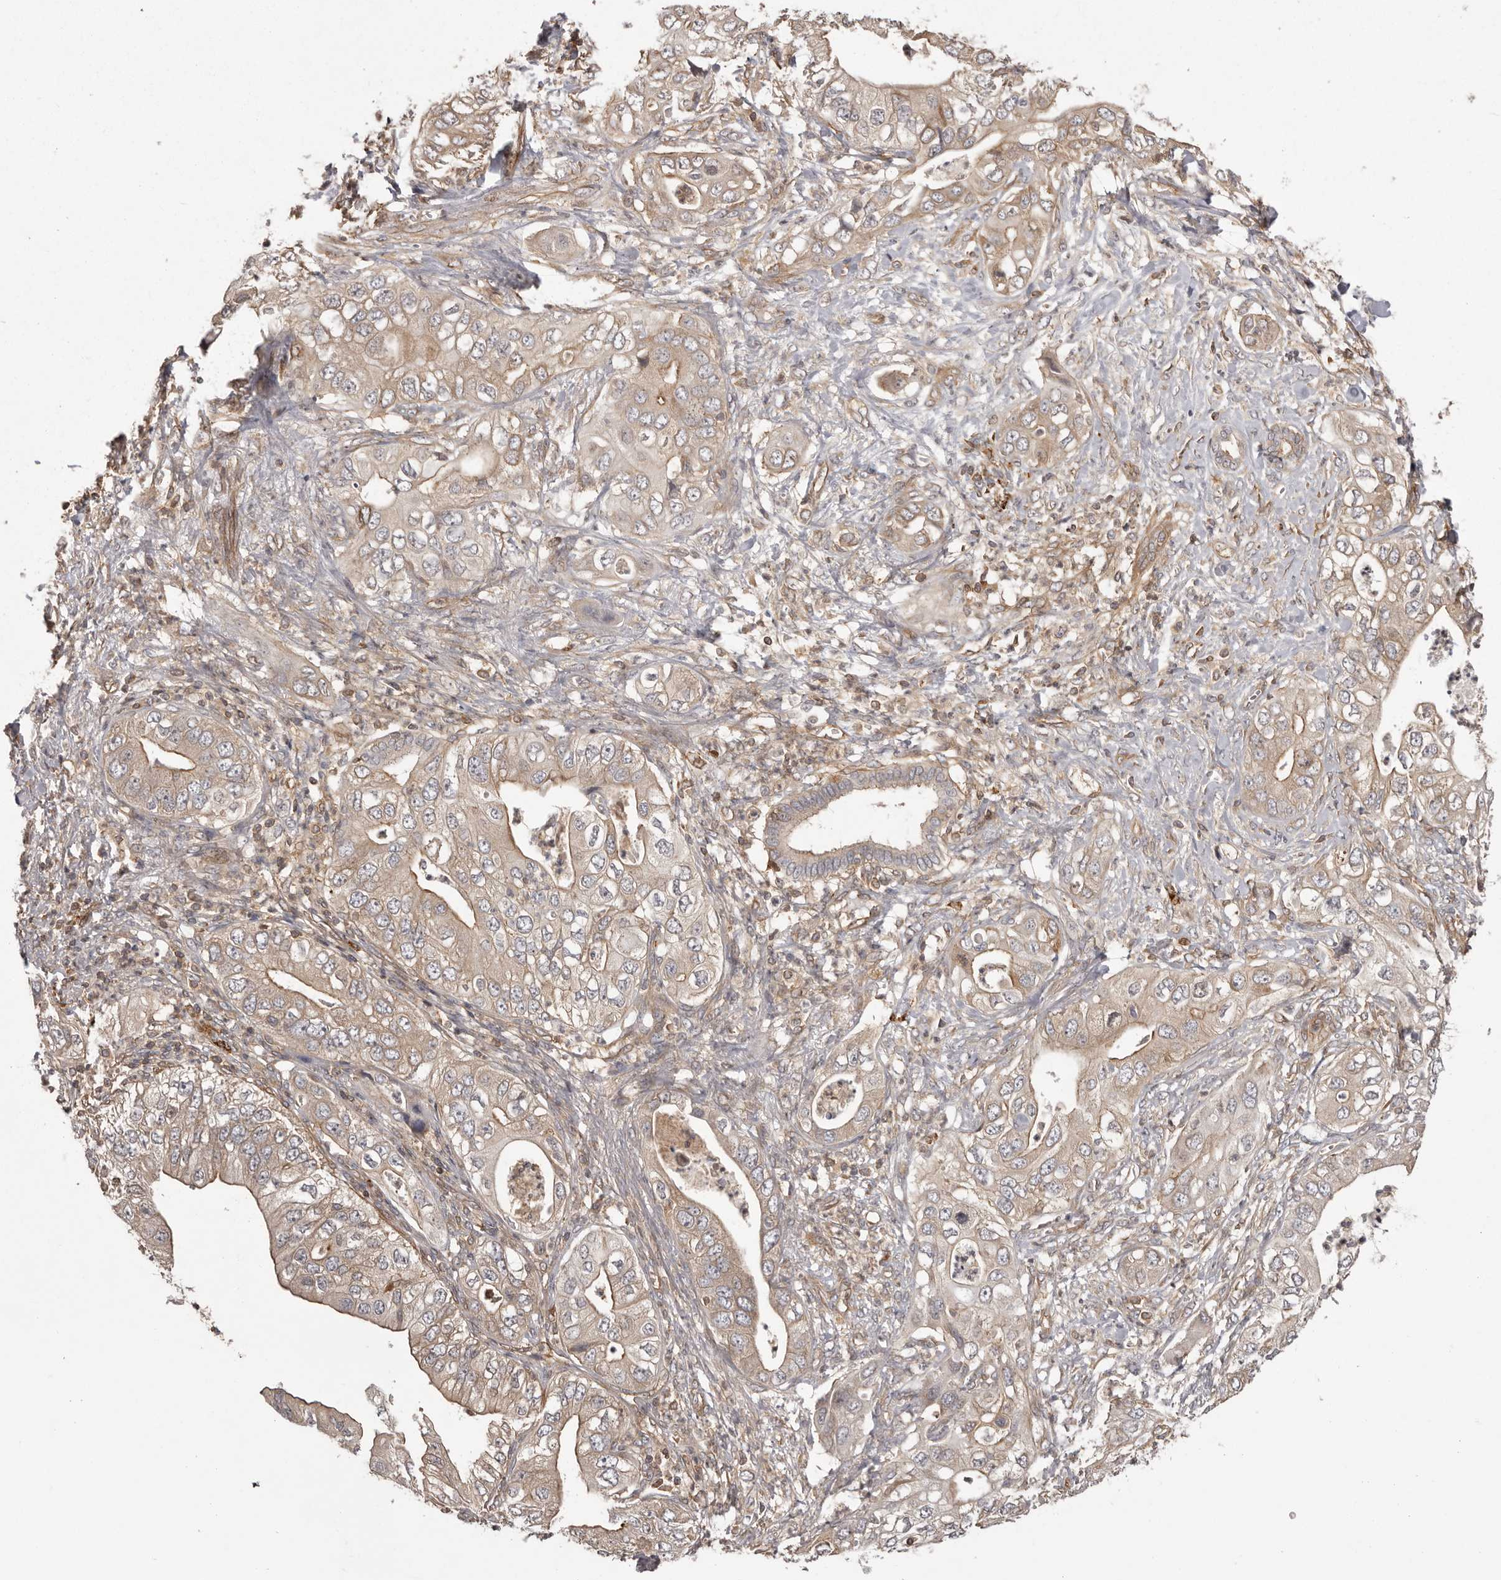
{"staining": {"intensity": "weak", "quantity": ">75%", "location": "cytoplasmic/membranous"}, "tissue": "pancreatic cancer", "cell_type": "Tumor cells", "image_type": "cancer", "snomed": [{"axis": "morphology", "description": "Adenocarcinoma, NOS"}, {"axis": "topography", "description": "Pancreas"}], "caption": "Pancreatic cancer (adenocarcinoma) stained with a protein marker demonstrates weak staining in tumor cells.", "gene": "NFKBIA", "patient": {"sex": "female", "age": 78}}